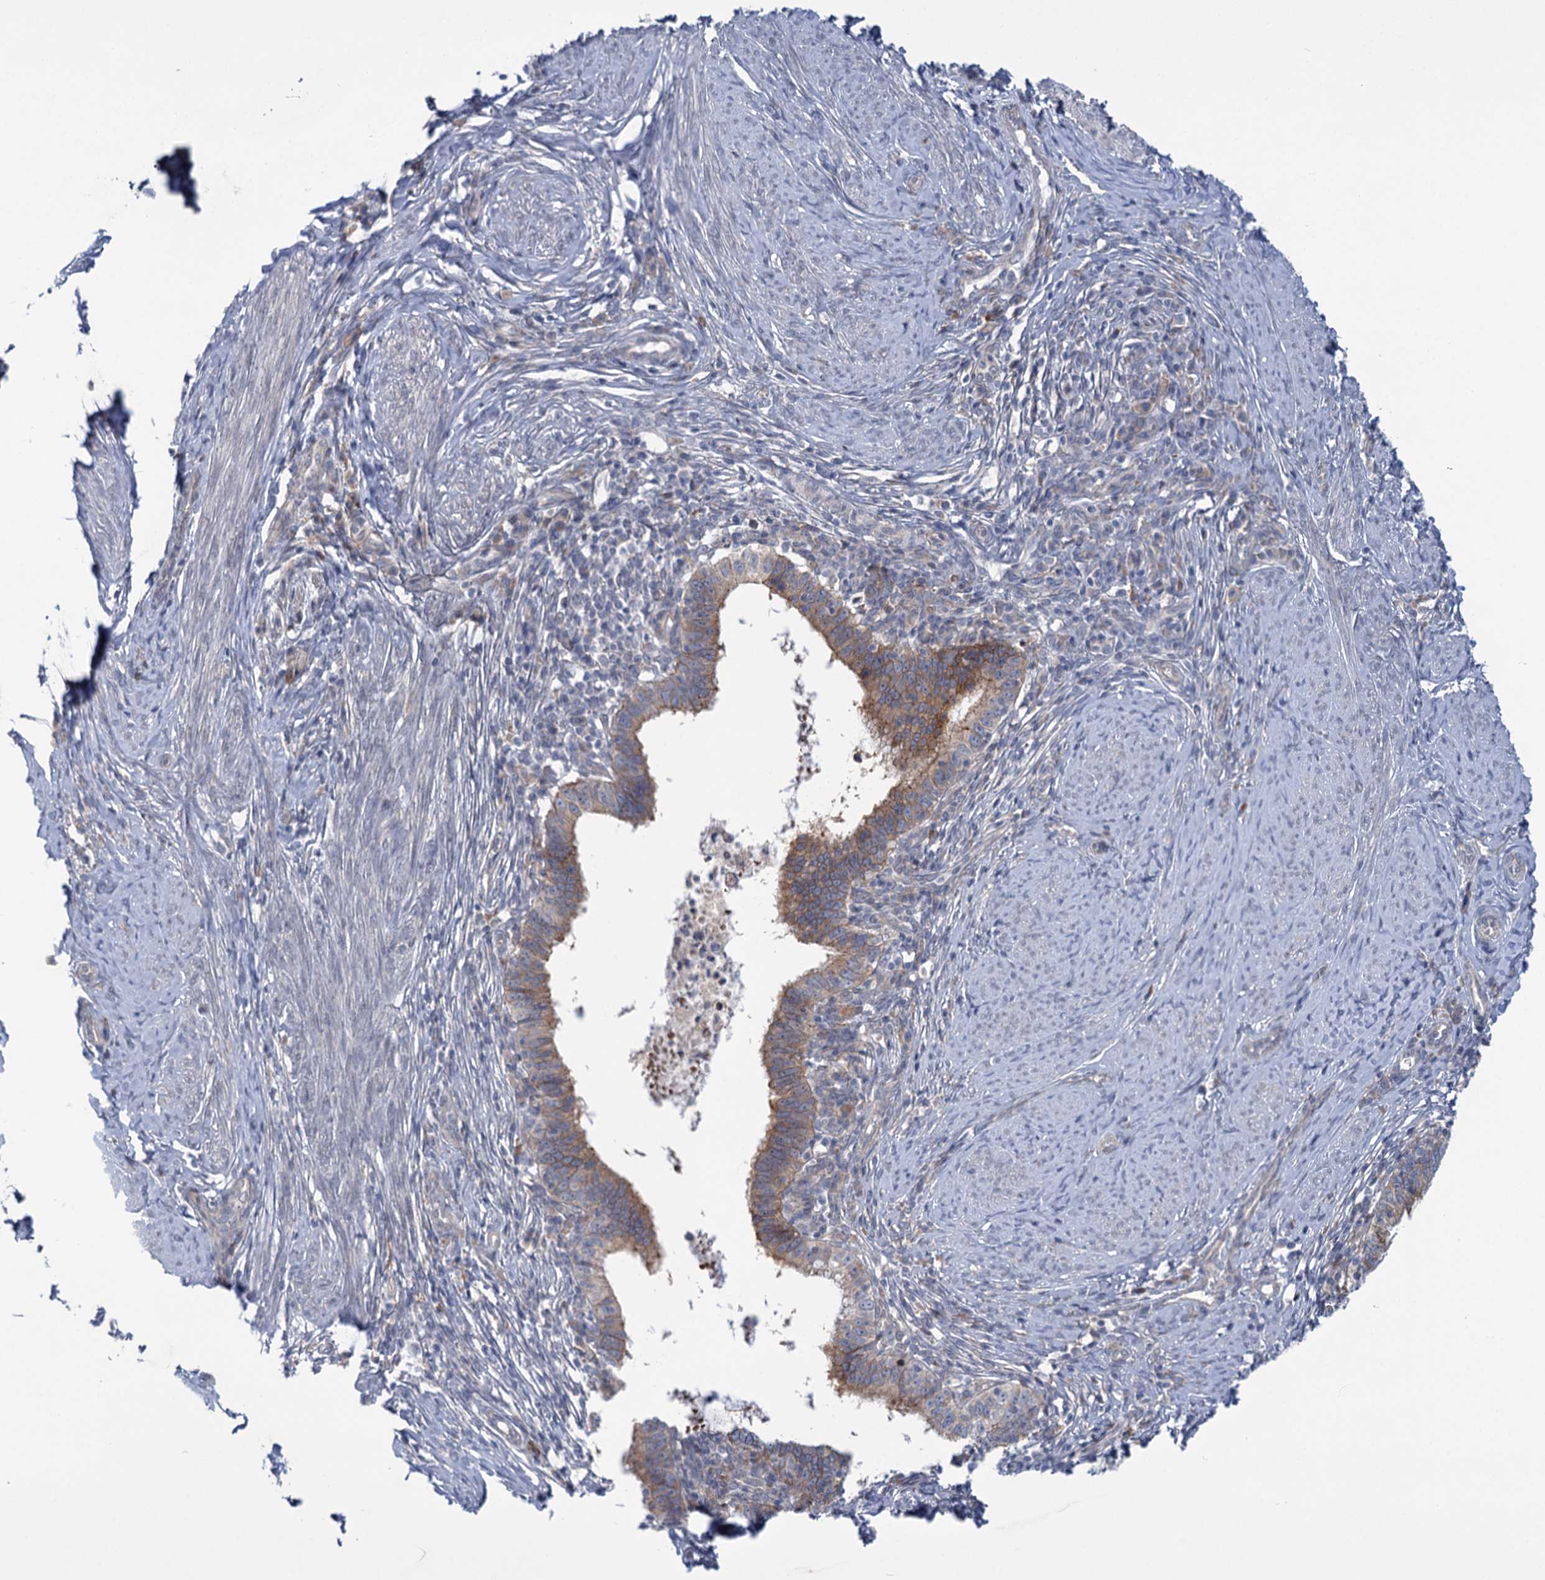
{"staining": {"intensity": "moderate", "quantity": ">75%", "location": "cytoplasmic/membranous"}, "tissue": "cervical cancer", "cell_type": "Tumor cells", "image_type": "cancer", "snomed": [{"axis": "morphology", "description": "Adenocarcinoma, NOS"}, {"axis": "topography", "description": "Cervix"}], "caption": "IHC staining of adenocarcinoma (cervical), which demonstrates medium levels of moderate cytoplasmic/membranous expression in about >75% of tumor cells indicating moderate cytoplasmic/membranous protein staining. The staining was performed using DAB (3,3'-diaminobenzidine) (brown) for protein detection and nuclei were counterstained in hematoxylin (blue).", "gene": "MBLAC2", "patient": {"sex": "female", "age": 36}}